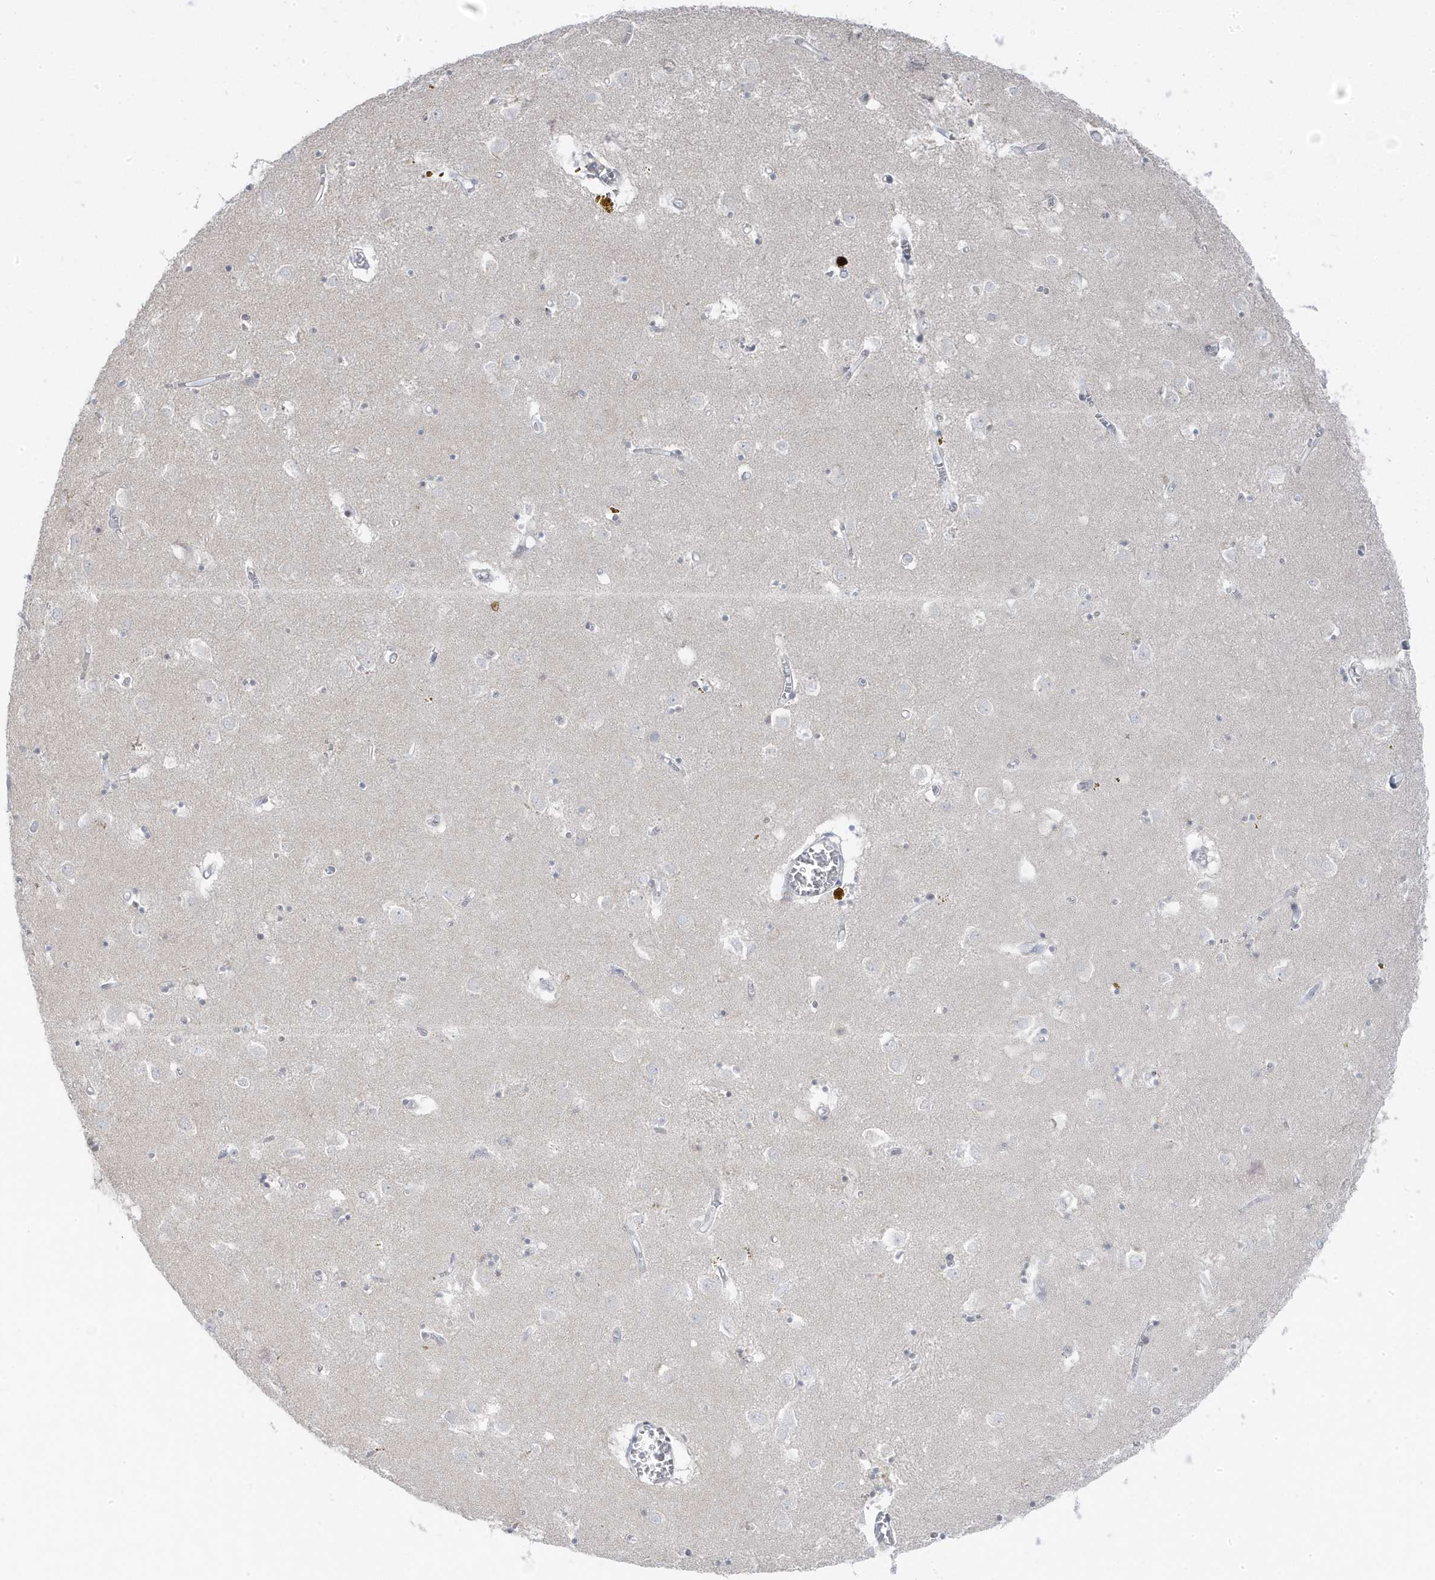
{"staining": {"intensity": "weak", "quantity": "<25%", "location": "nuclear"}, "tissue": "caudate", "cell_type": "Glial cells", "image_type": "normal", "snomed": [{"axis": "morphology", "description": "Normal tissue, NOS"}, {"axis": "topography", "description": "Lateral ventricle wall"}], "caption": "Glial cells show no significant protein positivity in unremarkable caudate. (DAB immunohistochemistry visualized using brightfield microscopy, high magnification).", "gene": "TSEN15", "patient": {"sex": "male", "age": 70}}